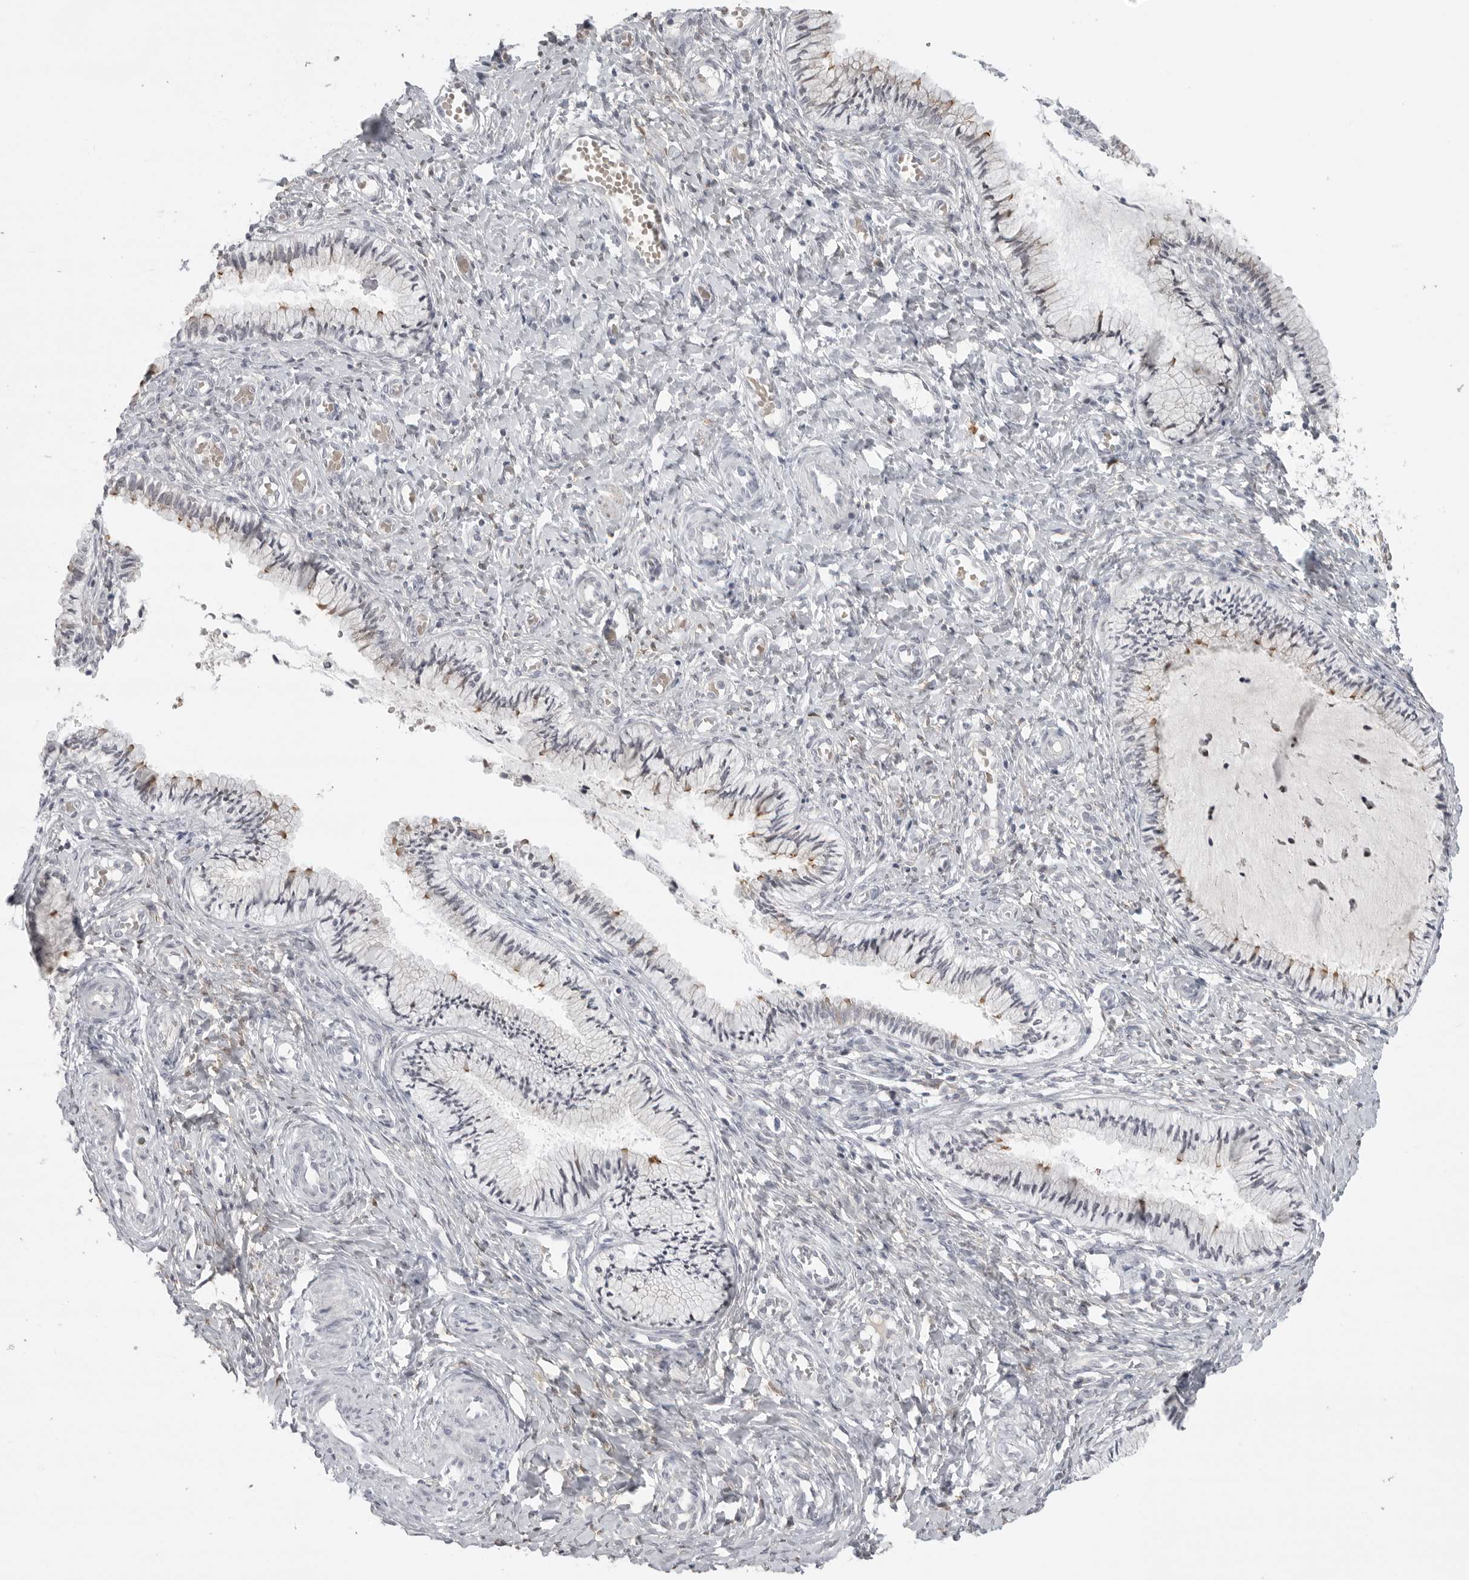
{"staining": {"intensity": "weak", "quantity": "<25%", "location": "cytoplasmic/membranous"}, "tissue": "cervix", "cell_type": "Glandular cells", "image_type": "normal", "snomed": [{"axis": "morphology", "description": "Normal tissue, NOS"}, {"axis": "topography", "description": "Cervix"}], "caption": "Glandular cells show no significant protein staining in normal cervix. (DAB immunohistochemistry, high magnification).", "gene": "TCTN3", "patient": {"sex": "female", "age": 27}}